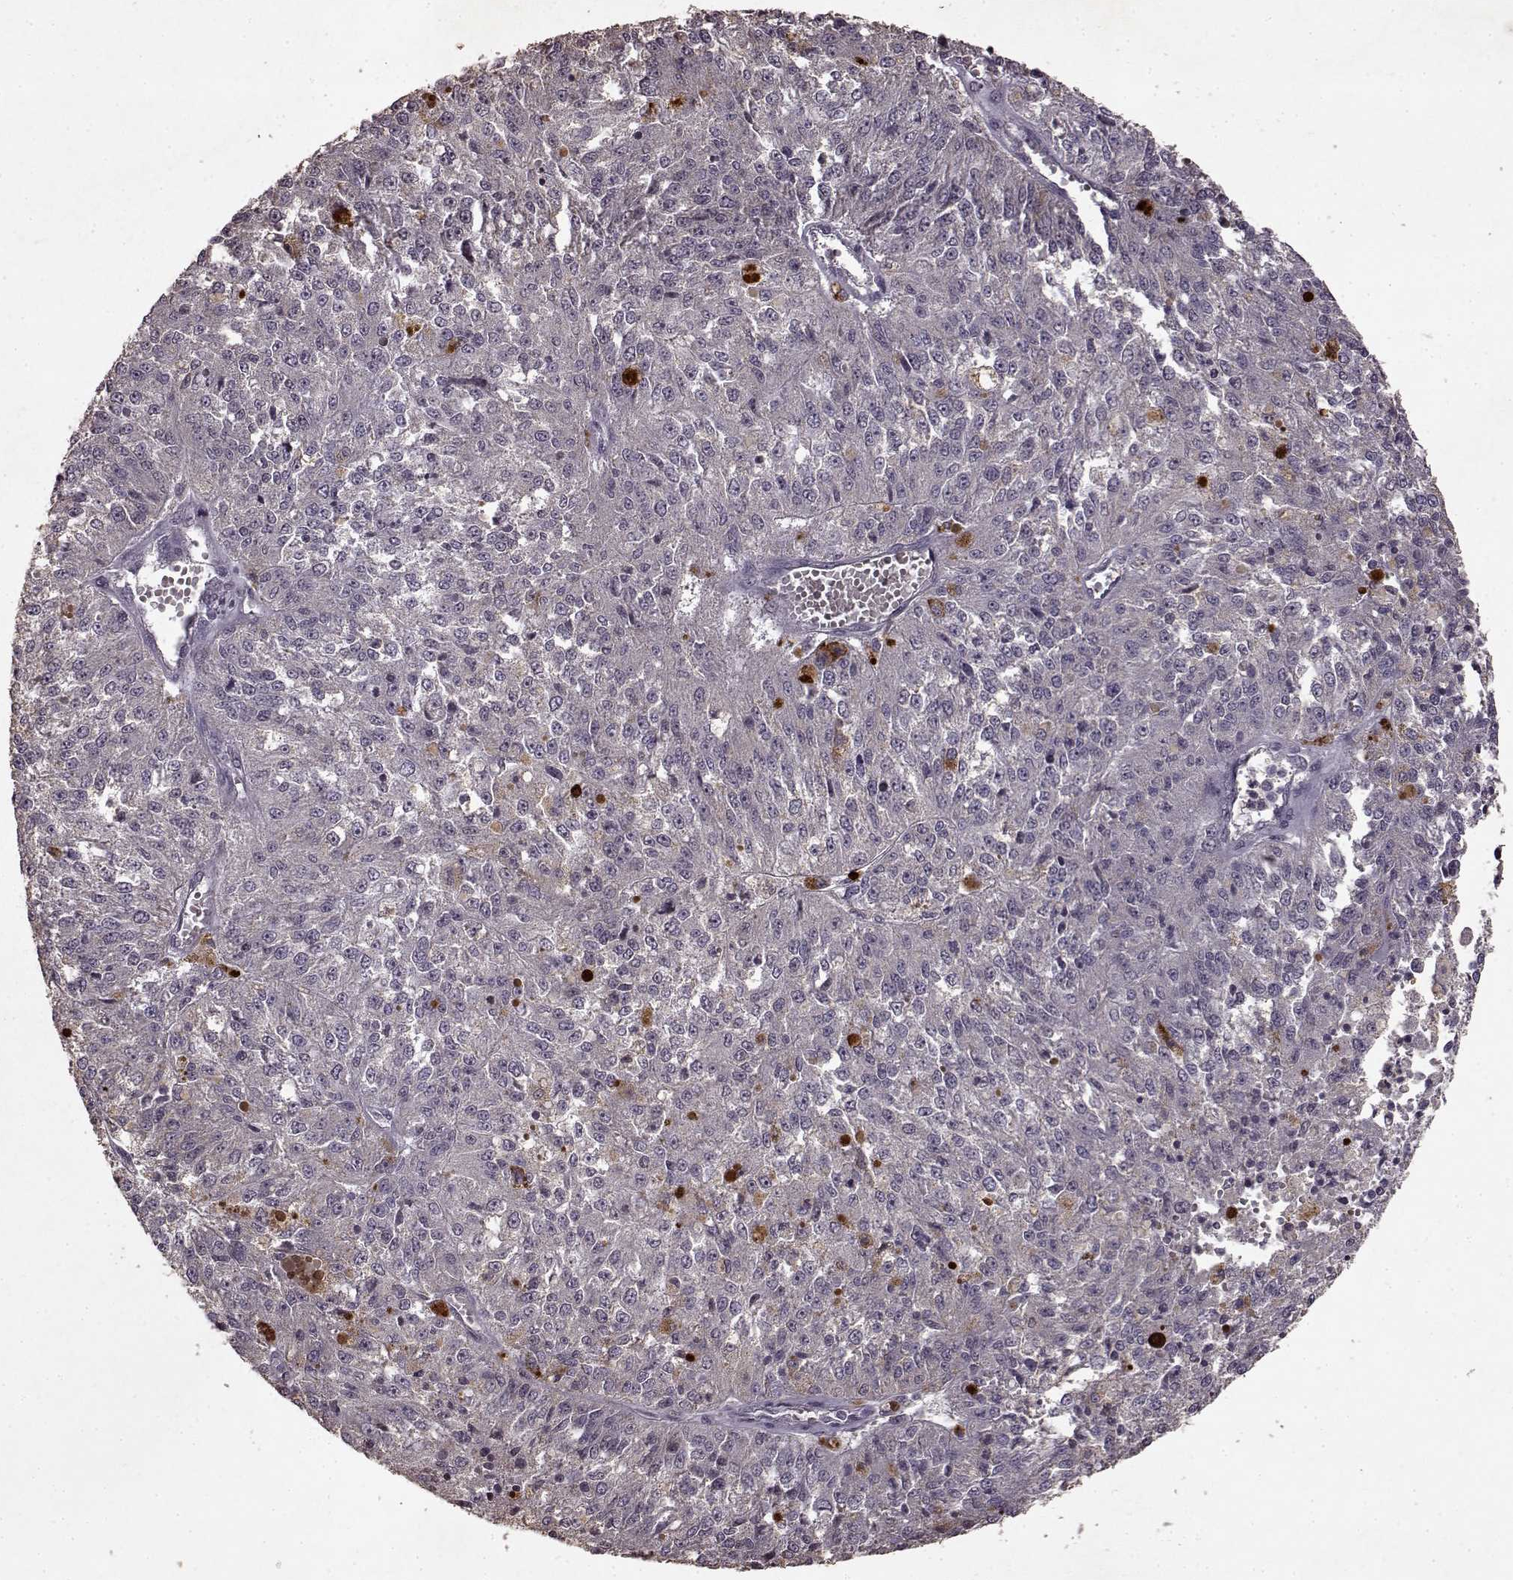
{"staining": {"intensity": "negative", "quantity": "none", "location": "none"}, "tissue": "melanoma", "cell_type": "Tumor cells", "image_type": "cancer", "snomed": [{"axis": "morphology", "description": "Malignant melanoma, Metastatic site"}, {"axis": "topography", "description": "Lymph node"}], "caption": "High magnification brightfield microscopy of melanoma stained with DAB (3,3'-diaminobenzidine) (brown) and counterstained with hematoxylin (blue): tumor cells show no significant expression. (DAB immunohistochemistry visualized using brightfield microscopy, high magnification).", "gene": "LHB", "patient": {"sex": "female", "age": 64}}